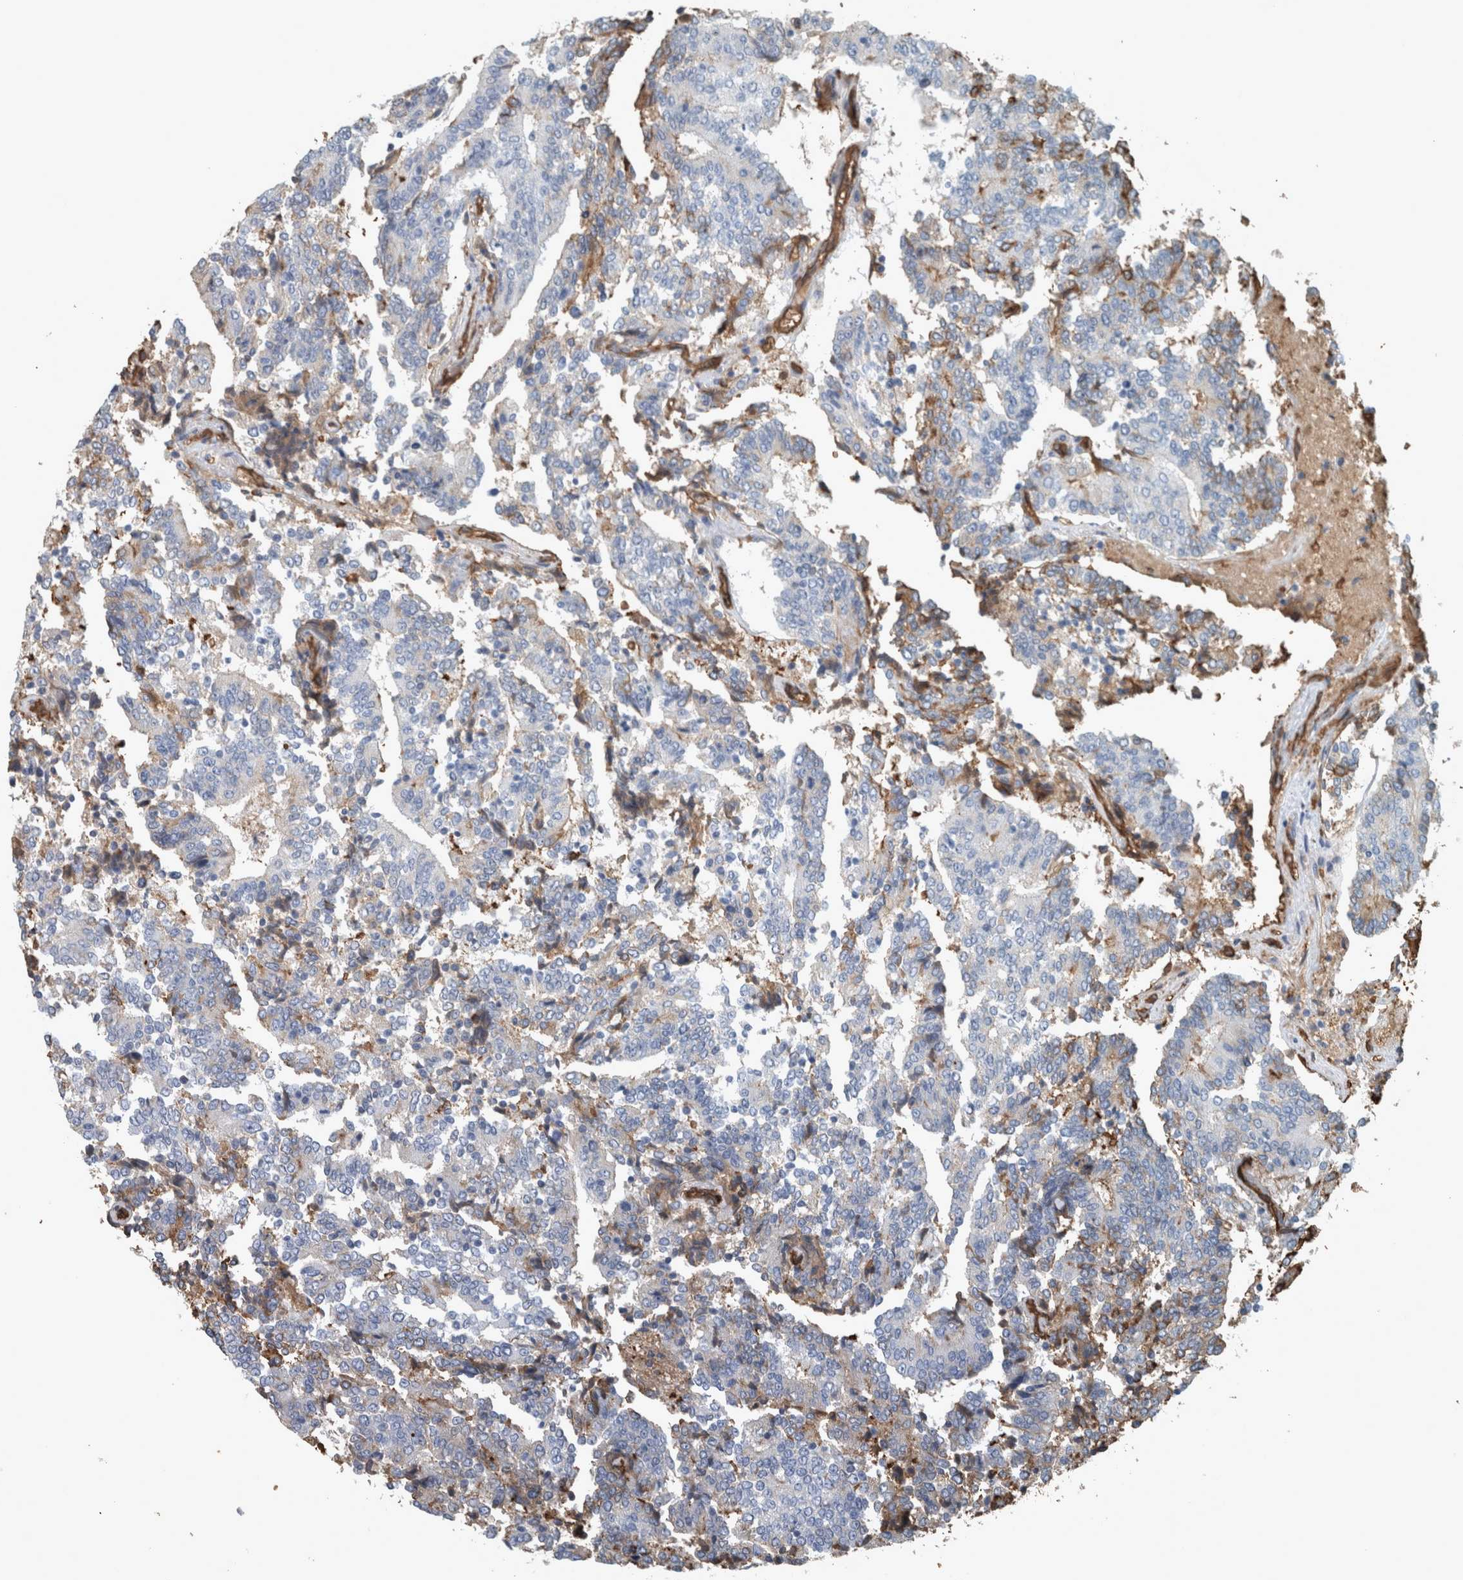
{"staining": {"intensity": "negative", "quantity": "none", "location": "none"}, "tissue": "prostate cancer", "cell_type": "Tumor cells", "image_type": "cancer", "snomed": [{"axis": "morphology", "description": "Normal tissue, NOS"}, {"axis": "morphology", "description": "Adenocarcinoma, High grade"}, {"axis": "topography", "description": "Prostate"}, {"axis": "topography", "description": "Seminal veicle"}], "caption": "Tumor cells show no significant protein positivity in prostate high-grade adenocarcinoma.", "gene": "LBP", "patient": {"sex": "male", "age": 55}}